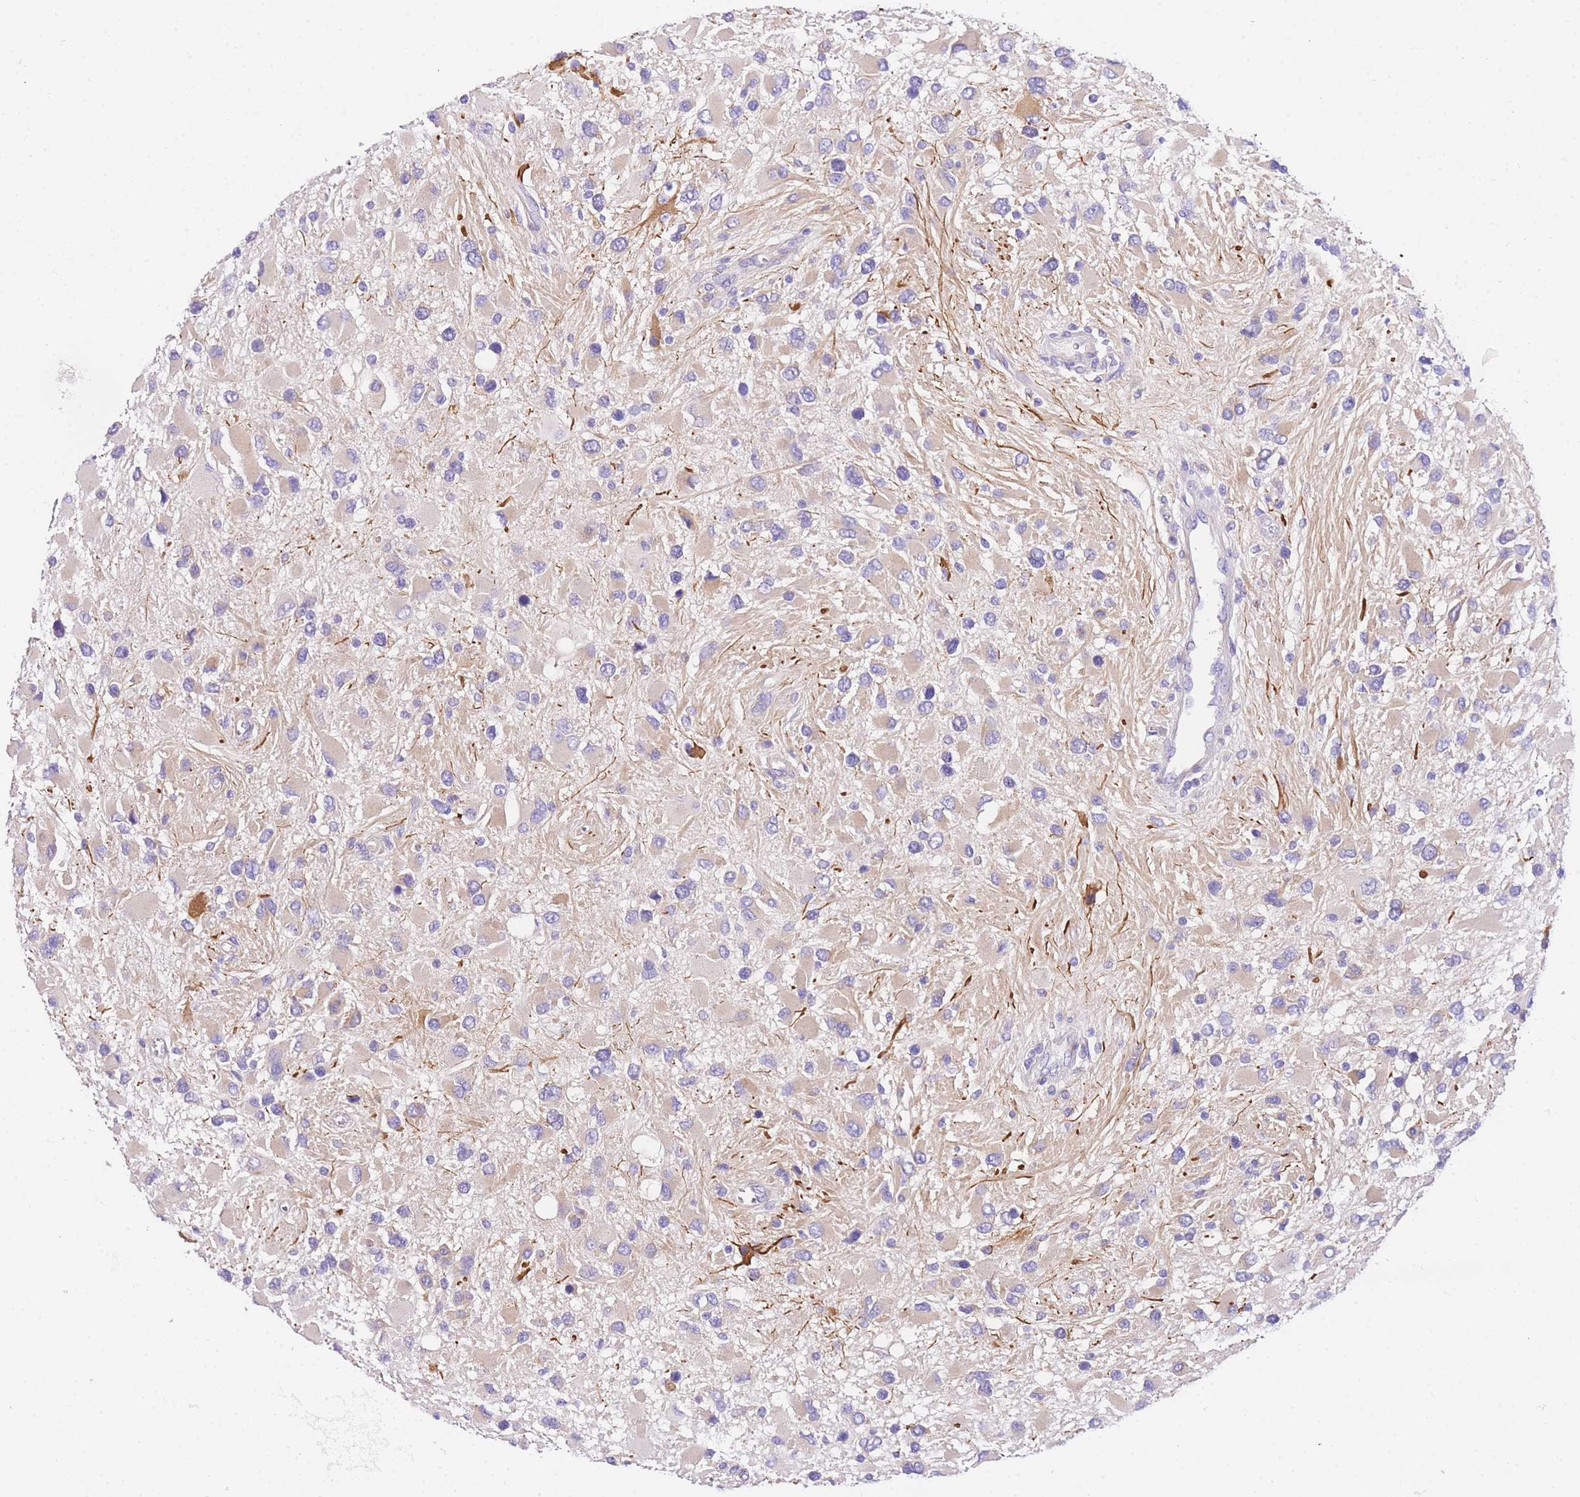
{"staining": {"intensity": "negative", "quantity": "none", "location": "none"}, "tissue": "glioma", "cell_type": "Tumor cells", "image_type": "cancer", "snomed": [{"axis": "morphology", "description": "Glioma, malignant, High grade"}, {"axis": "topography", "description": "Brain"}], "caption": "The IHC histopathology image has no significant positivity in tumor cells of glioma tissue.", "gene": "EPN2", "patient": {"sex": "male", "age": 53}}